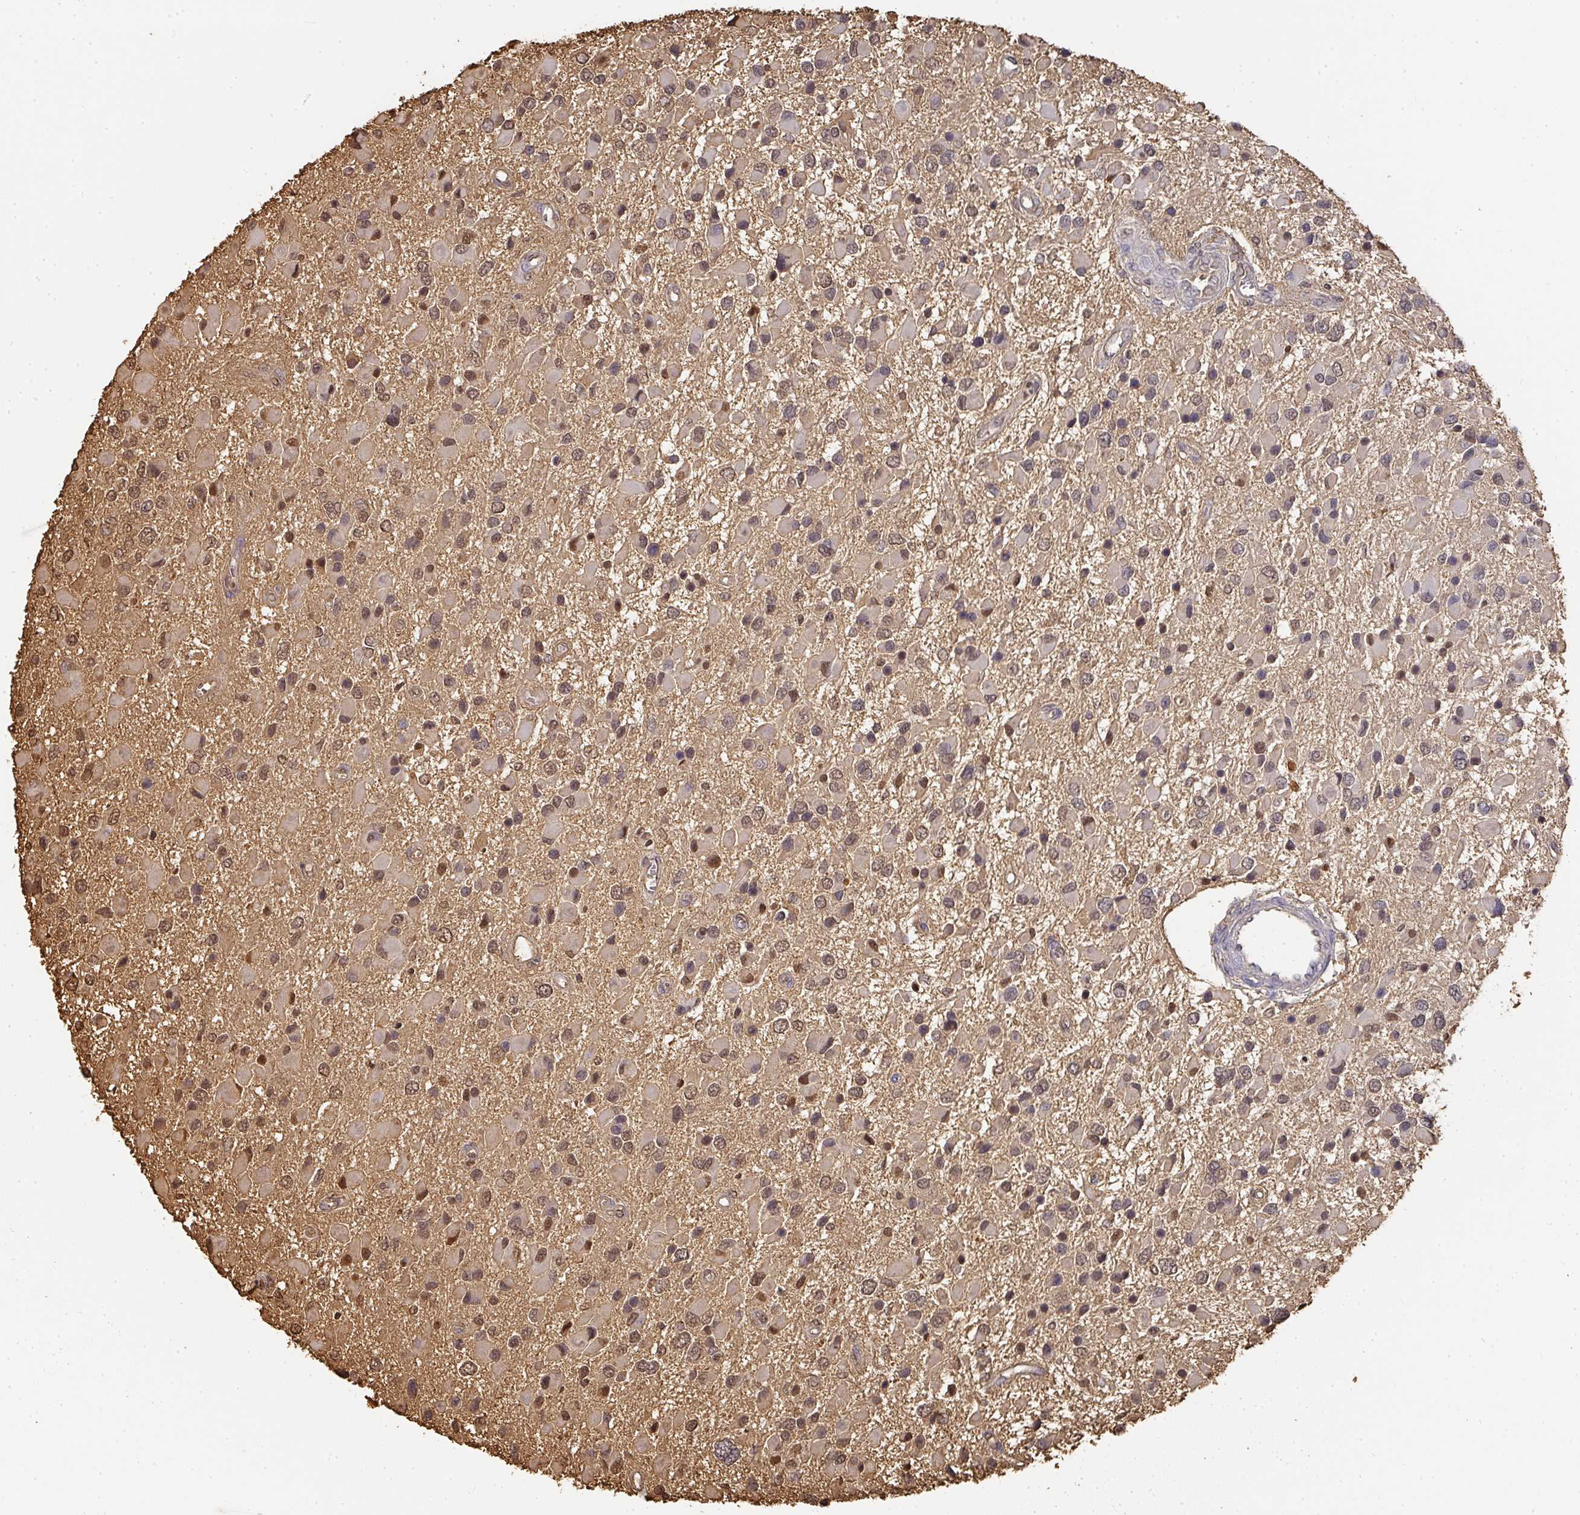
{"staining": {"intensity": "moderate", "quantity": "25%-75%", "location": "nuclear"}, "tissue": "glioma", "cell_type": "Tumor cells", "image_type": "cancer", "snomed": [{"axis": "morphology", "description": "Glioma, malignant, High grade"}, {"axis": "topography", "description": "Brain"}], "caption": "Immunohistochemical staining of malignant glioma (high-grade) shows medium levels of moderate nuclear protein staining in about 25%-75% of tumor cells.", "gene": "ALB", "patient": {"sex": "male", "age": 53}}